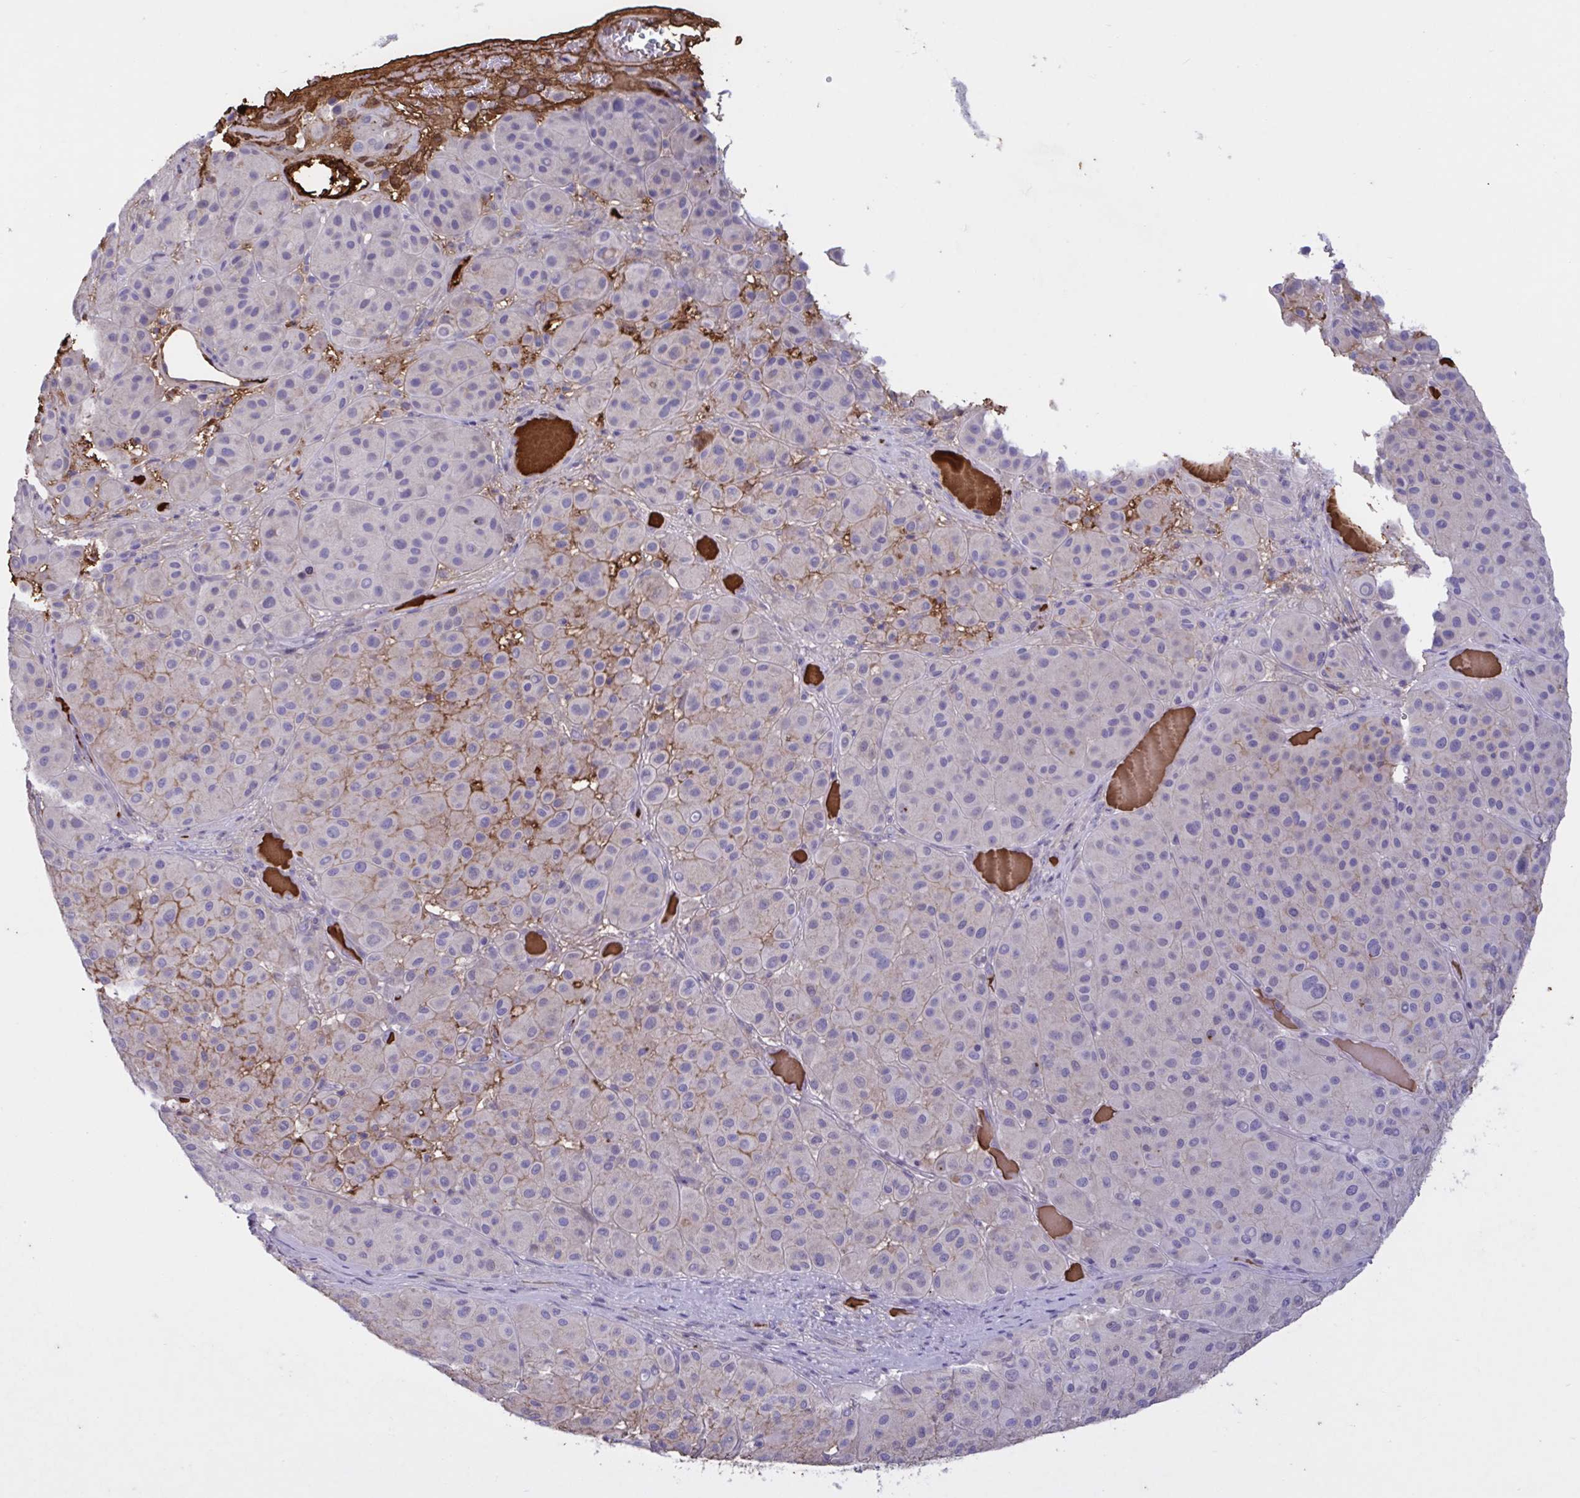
{"staining": {"intensity": "negative", "quantity": "none", "location": "none"}, "tissue": "melanoma", "cell_type": "Tumor cells", "image_type": "cancer", "snomed": [{"axis": "morphology", "description": "Malignant melanoma, Metastatic site"}, {"axis": "topography", "description": "Smooth muscle"}], "caption": "Immunohistochemistry (IHC) photomicrograph of malignant melanoma (metastatic site) stained for a protein (brown), which reveals no expression in tumor cells. (Immunohistochemistry (IHC), brightfield microscopy, high magnification).", "gene": "IL1R1", "patient": {"sex": "male", "age": 41}}